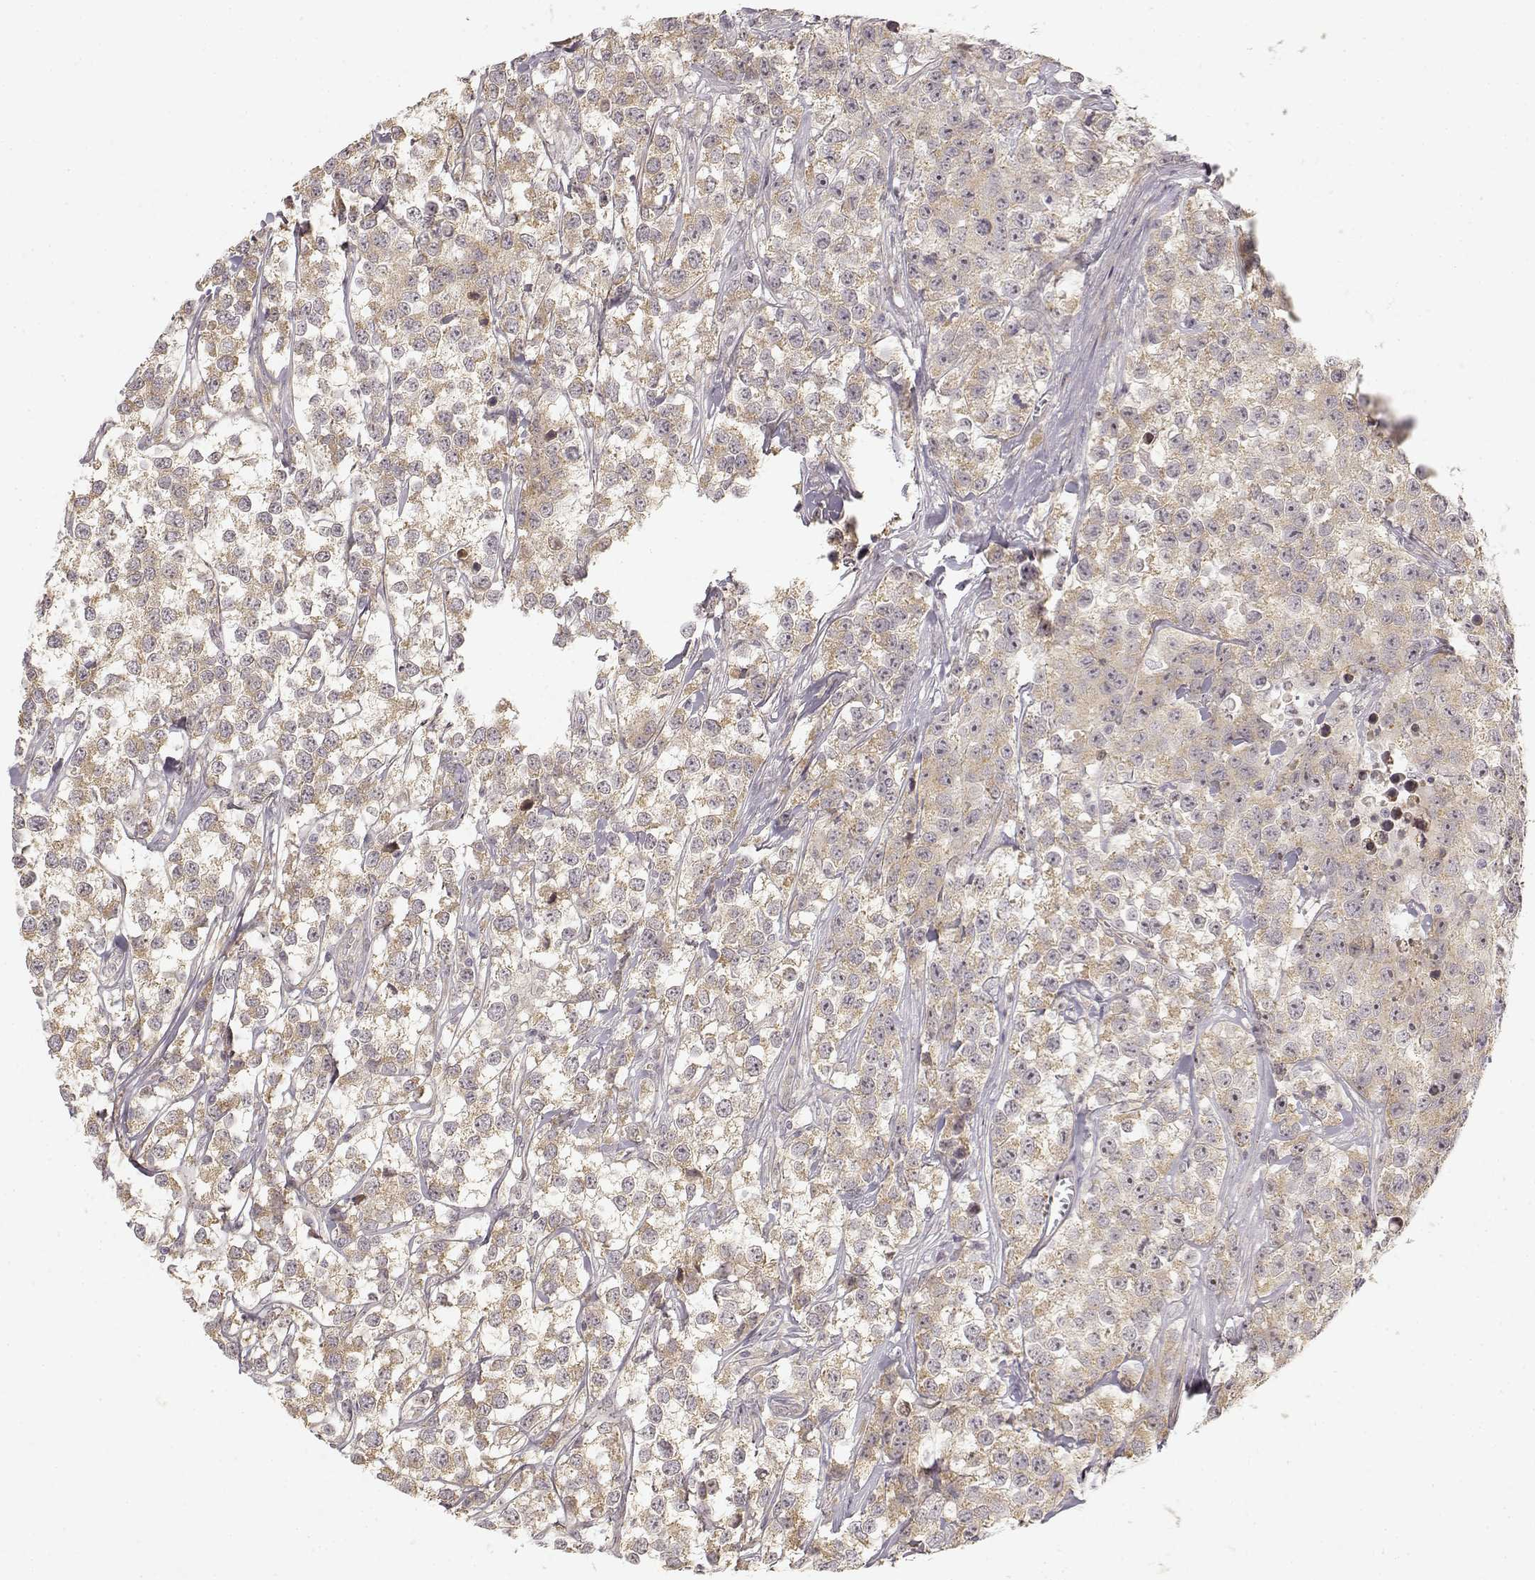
{"staining": {"intensity": "weak", "quantity": ">75%", "location": "cytoplasmic/membranous"}, "tissue": "testis cancer", "cell_type": "Tumor cells", "image_type": "cancer", "snomed": [{"axis": "morphology", "description": "Seminoma, NOS"}, {"axis": "topography", "description": "Testis"}], "caption": "Immunohistochemical staining of human testis cancer reveals low levels of weak cytoplasmic/membranous expression in about >75% of tumor cells. The staining was performed using DAB (3,3'-diaminobenzidine), with brown indicating positive protein expression. Nuclei are stained blue with hematoxylin.", "gene": "MED12L", "patient": {"sex": "male", "age": 59}}